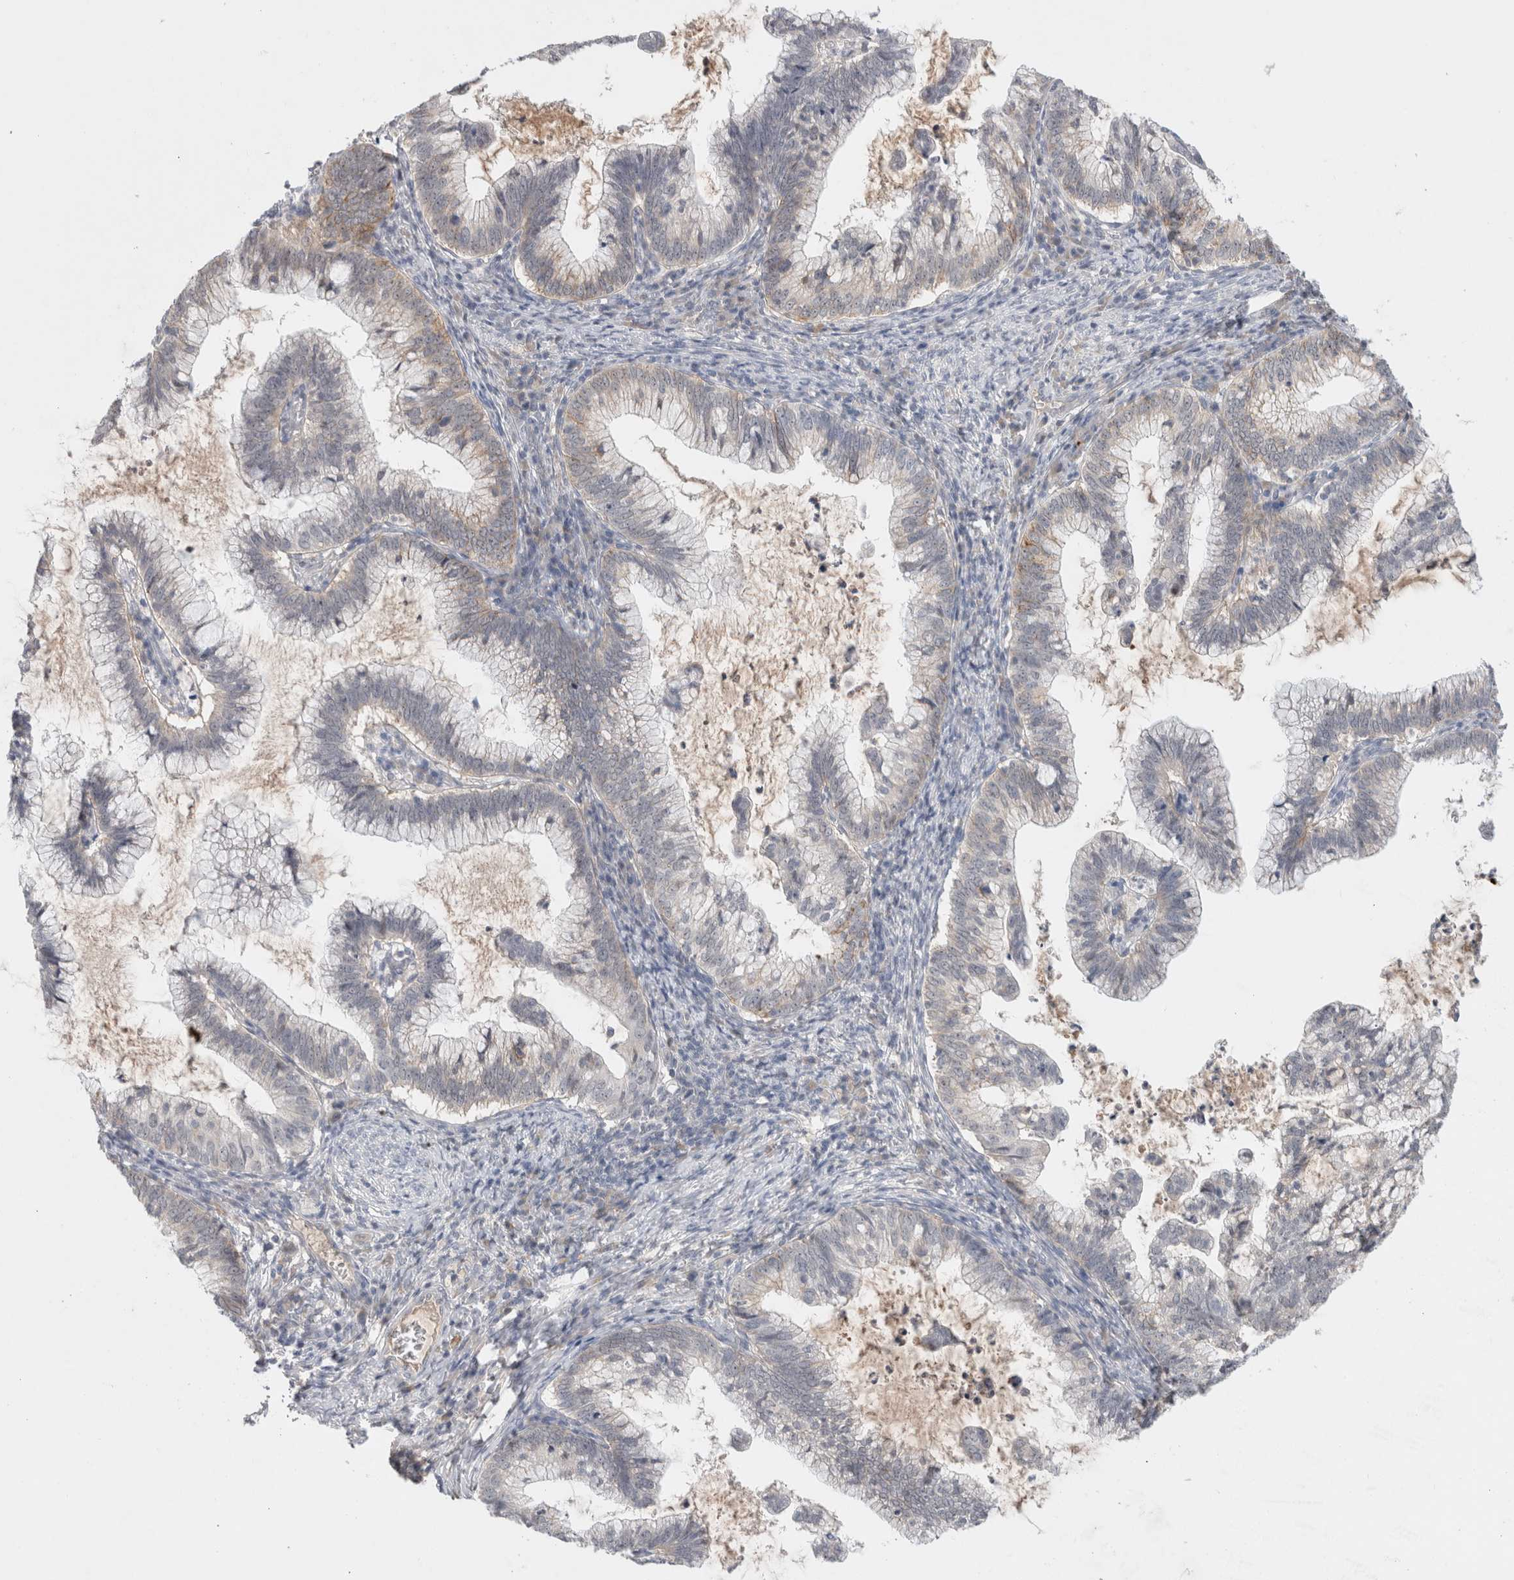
{"staining": {"intensity": "moderate", "quantity": "<25%", "location": "cytoplasmic/membranous"}, "tissue": "cervical cancer", "cell_type": "Tumor cells", "image_type": "cancer", "snomed": [{"axis": "morphology", "description": "Adenocarcinoma, NOS"}, {"axis": "topography", "description": "Cervix"}], "caption": "Immunohistochemistry (IHC) micrograph of cervical adenocarcinoma stained for a protein (brown), which shows low levels of moderate cytoplasmic/membranous staining in approximately <25% of tumor cells.", "gene": "HCN3", "patient": {"sex": "female", "age": 36}}